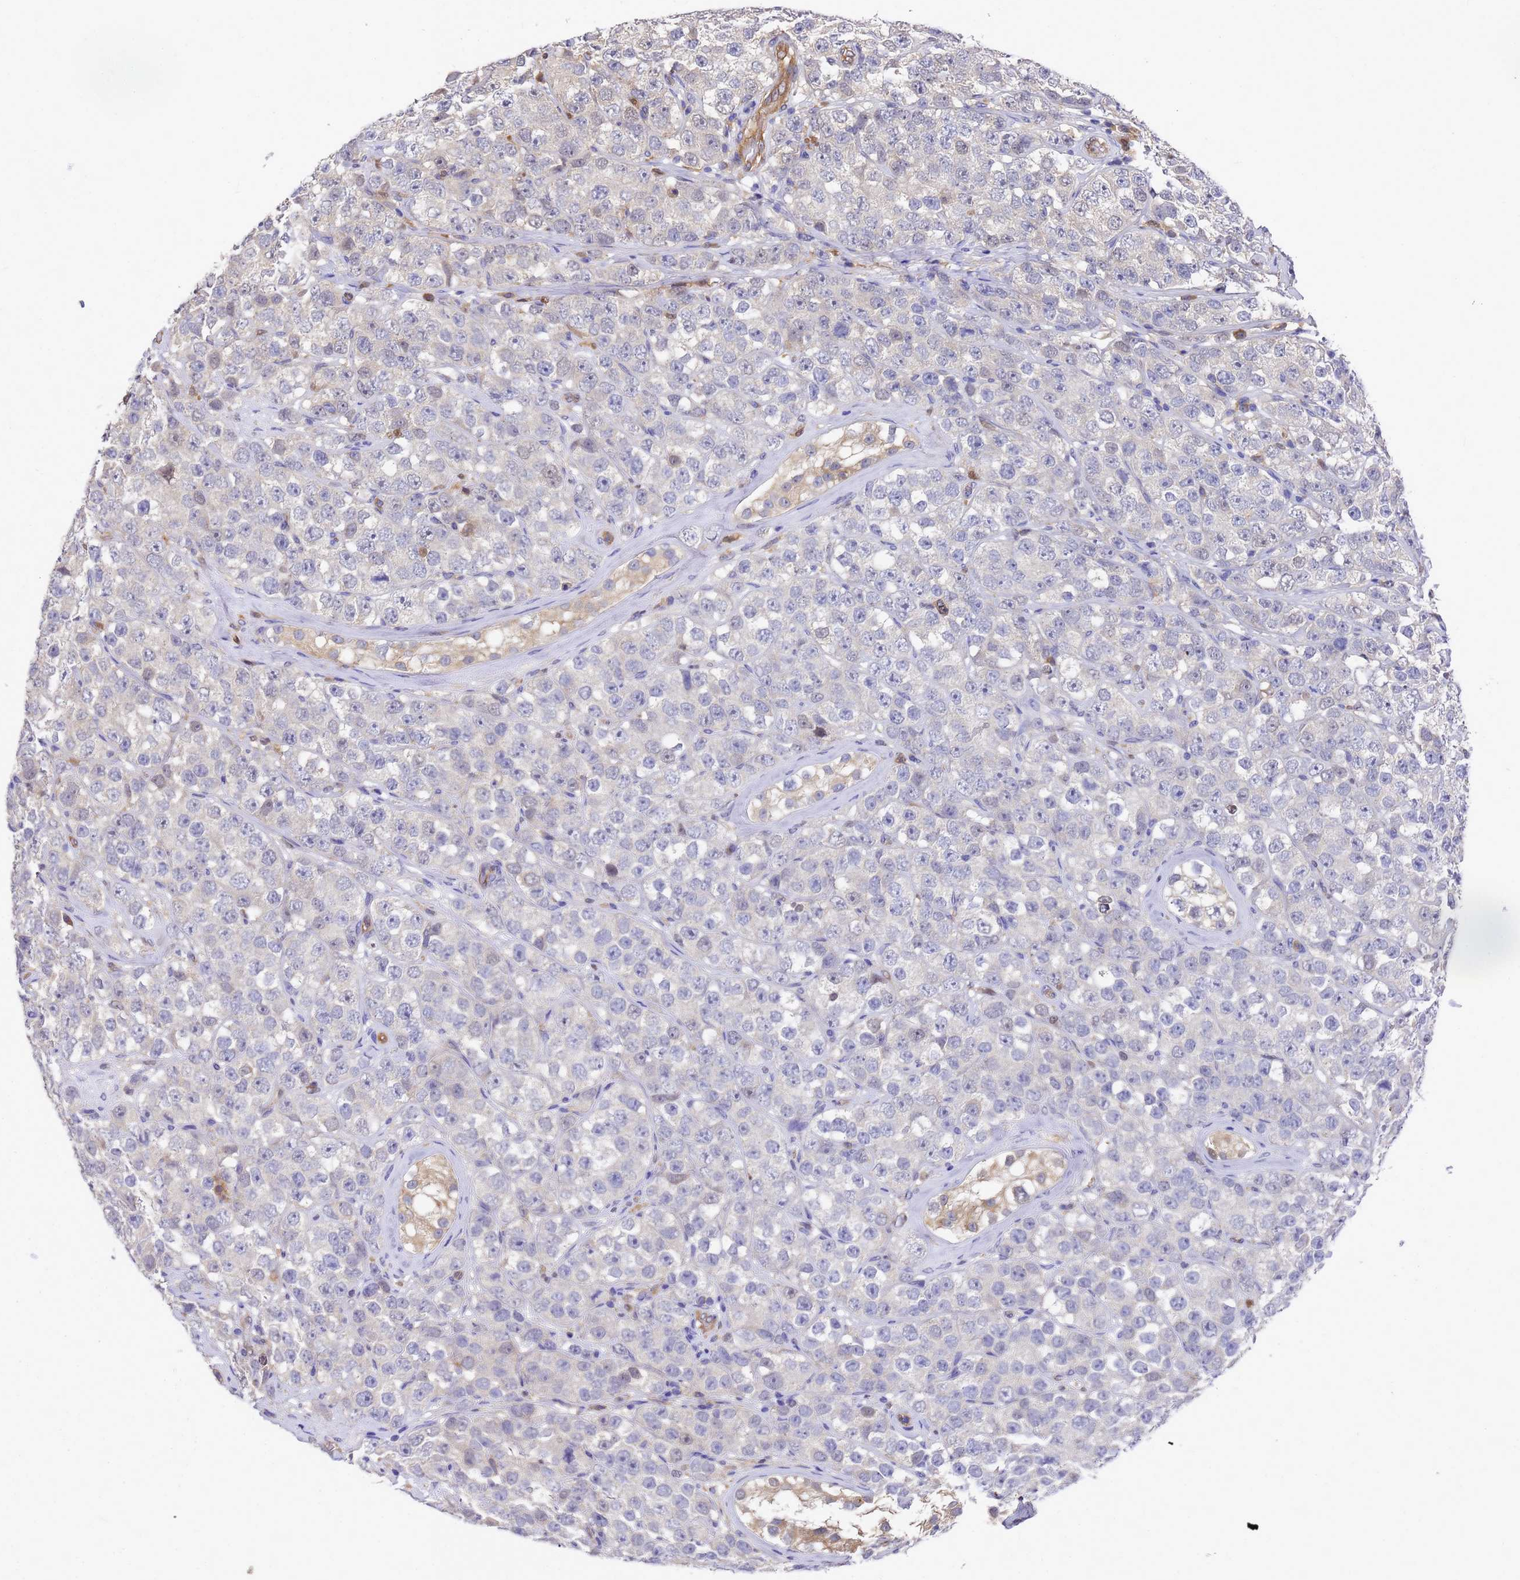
{"staining": {"intensity": "negative", "quantity": "none", "location": "none"}, "tissue": "testis cancer", "cell_type": "Tumor cells", "image_type": "cancer", "snomed": [{"axis": "morphology", "description": "Seminoma, NOS"}, {"axis": "topography", "description": "Testis"}], "caption": "Testis cancer (seminoma) was stained to show a protein in brown. There is no significant positivity in tumor cells.", "gene": "SLC35E2B", "patient": {"sex": "male", "age": 28}}